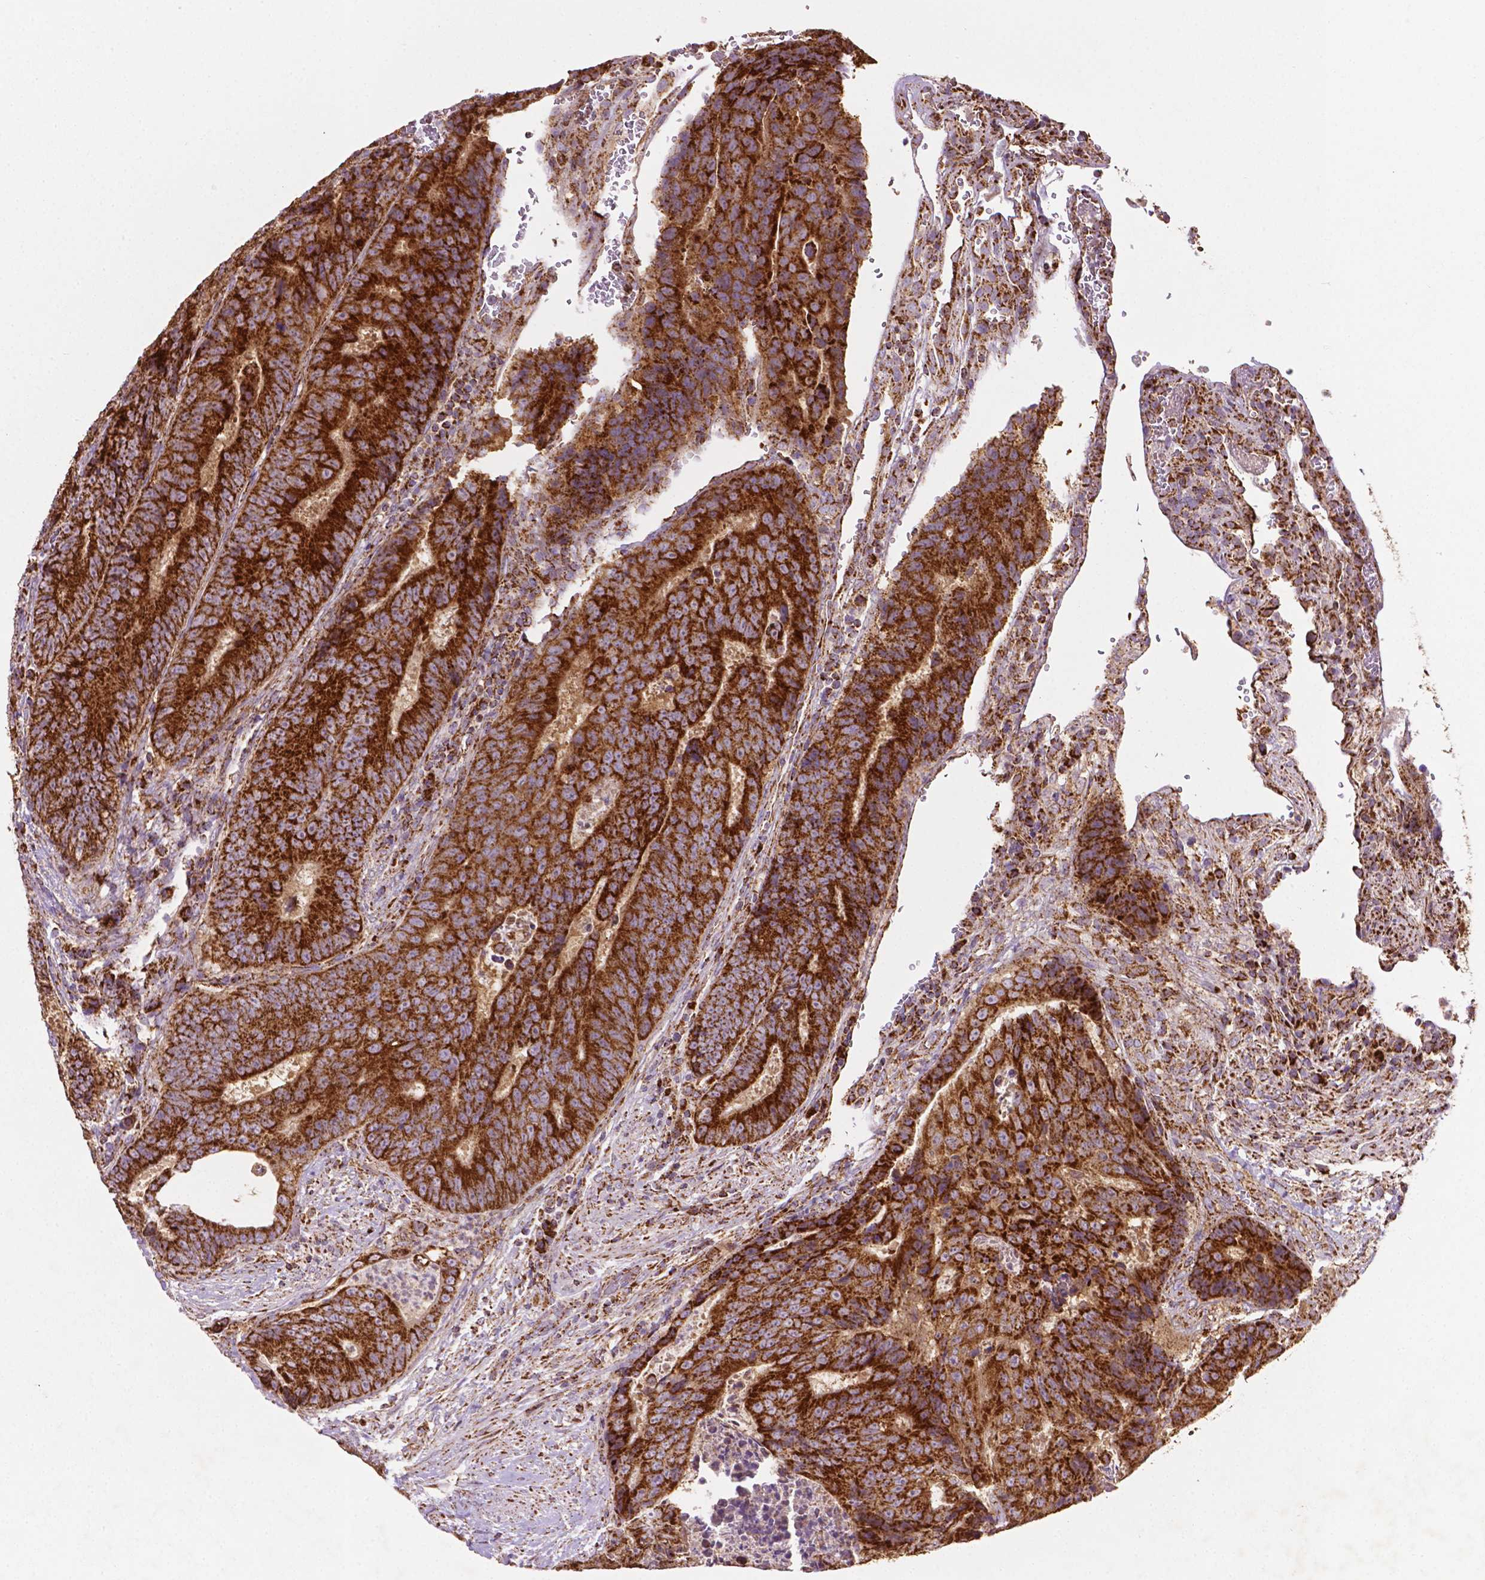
{"staining": {"intensity": "strong", "quantity": ">75%", "location": "cytoplasmic/membranous"}, "tissue": "colorectal cancer", "cell_type": "Tumor cells", "image_type": "cancer", "snomed": [{"axis": "morphology", "description": "Adenocarcinoma, NOS"}, {"axis": "topography", "description": "Colon"}], "caption": "The photomicrograph shows a brown stain indicating the presence of a protein in the cytoplasmic/membranous of tumor cells in adenocarcinoma (colorectal).", "gene": "ILVBL", "patient": {"sex": "female", "age": 48}}